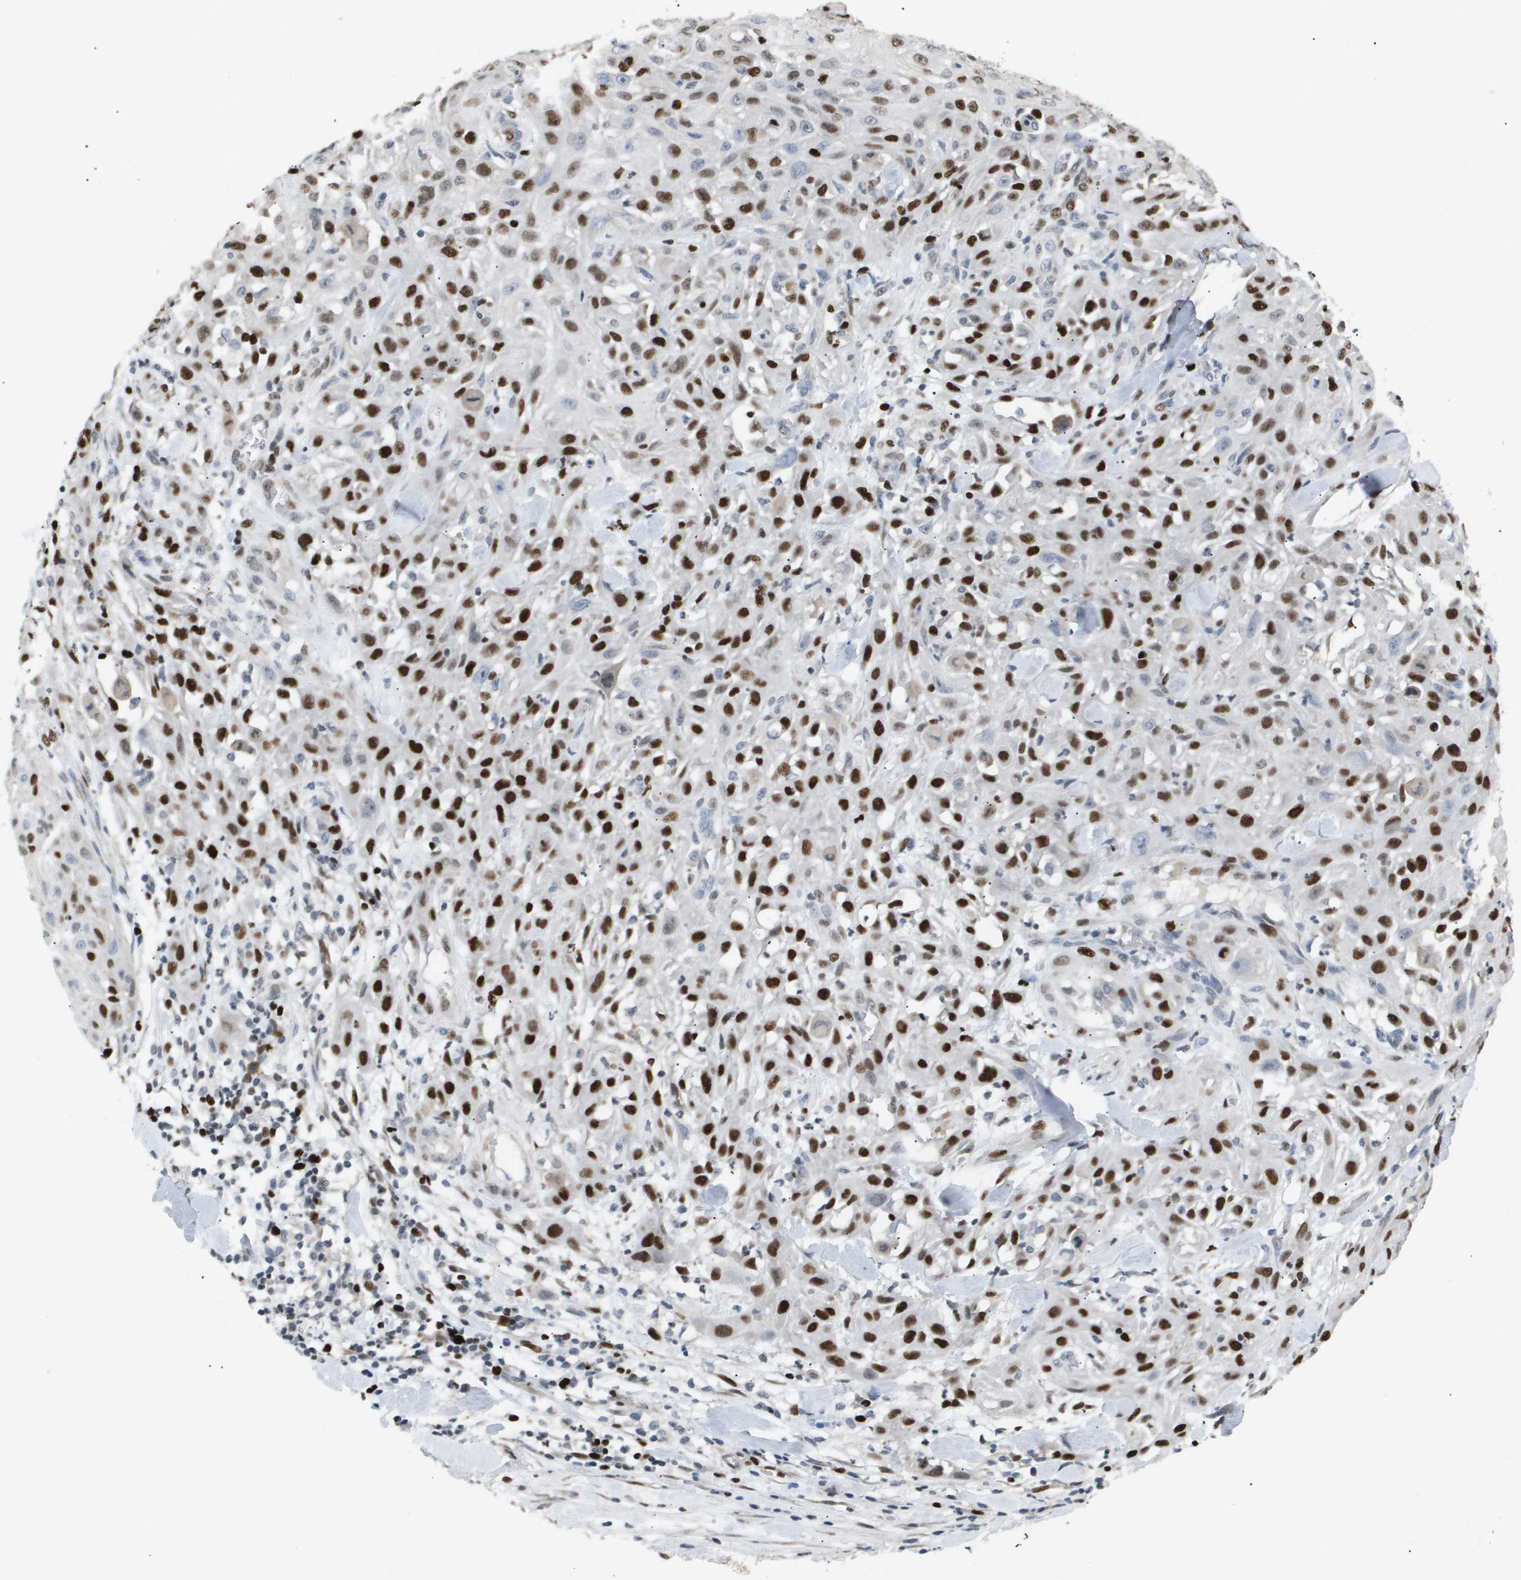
{"staining": {"intensity": "strong", "quantity": ">75%", "location": "nuclear"}, "tissue": "skin cancer", "cell_type": "Tumor cells", "image_type": "cancer", "snomed": [{"axis": "morphology", "description": "Squamous cell carcinoma, NOS"}, {"axis": "topography", "description": "Skin"}], "caption": "Skin cancer stained with a brown dye reveals strong nuclear positive staining in approximately >75% of tumor cells.", "gene": "ANAPC2", "patient": {"sex": "male", "age": 75}}